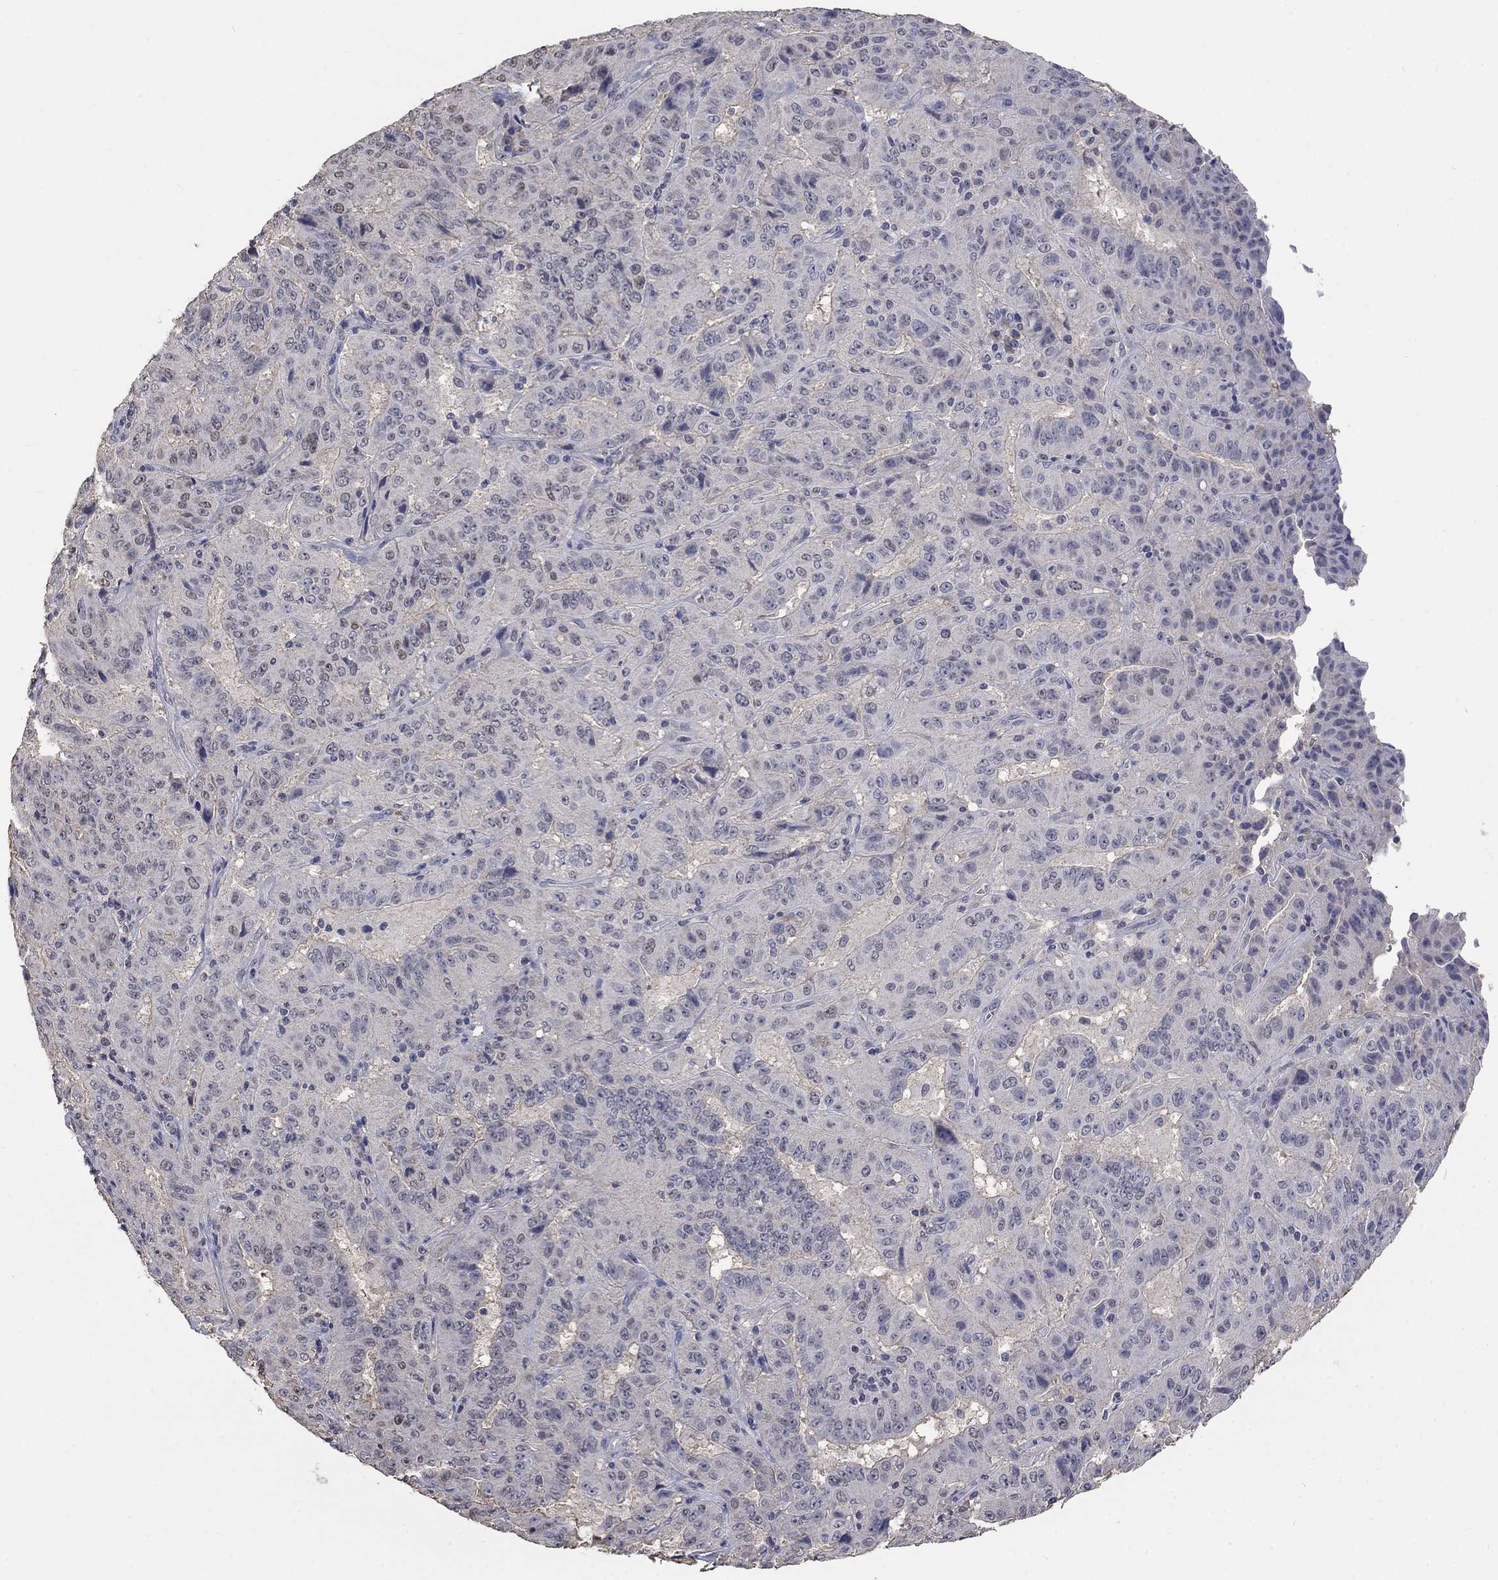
{"staining": {"intensity": "negative", "quantity": "none", "location": "none"}, "tissue": "pancreatic cancer", "cell_type": "Tumor cells", "image_type": "cancer", "snomed": [{"axis": "morphology", "description": "Adenocarcinoma, NOS"}, {"axis": "topography", "description": "Pancreas"}], "caption": "High magnification brightfield microscopy of pancreatic cancer stained with DAB (3,3'-diaminobenzidine) (brown) and counterstained with hematoxylin (blue): tumor cells show no significant positivity.", "gene": "ZBTB18", "patient": {"sex": "male", "age": 63}}